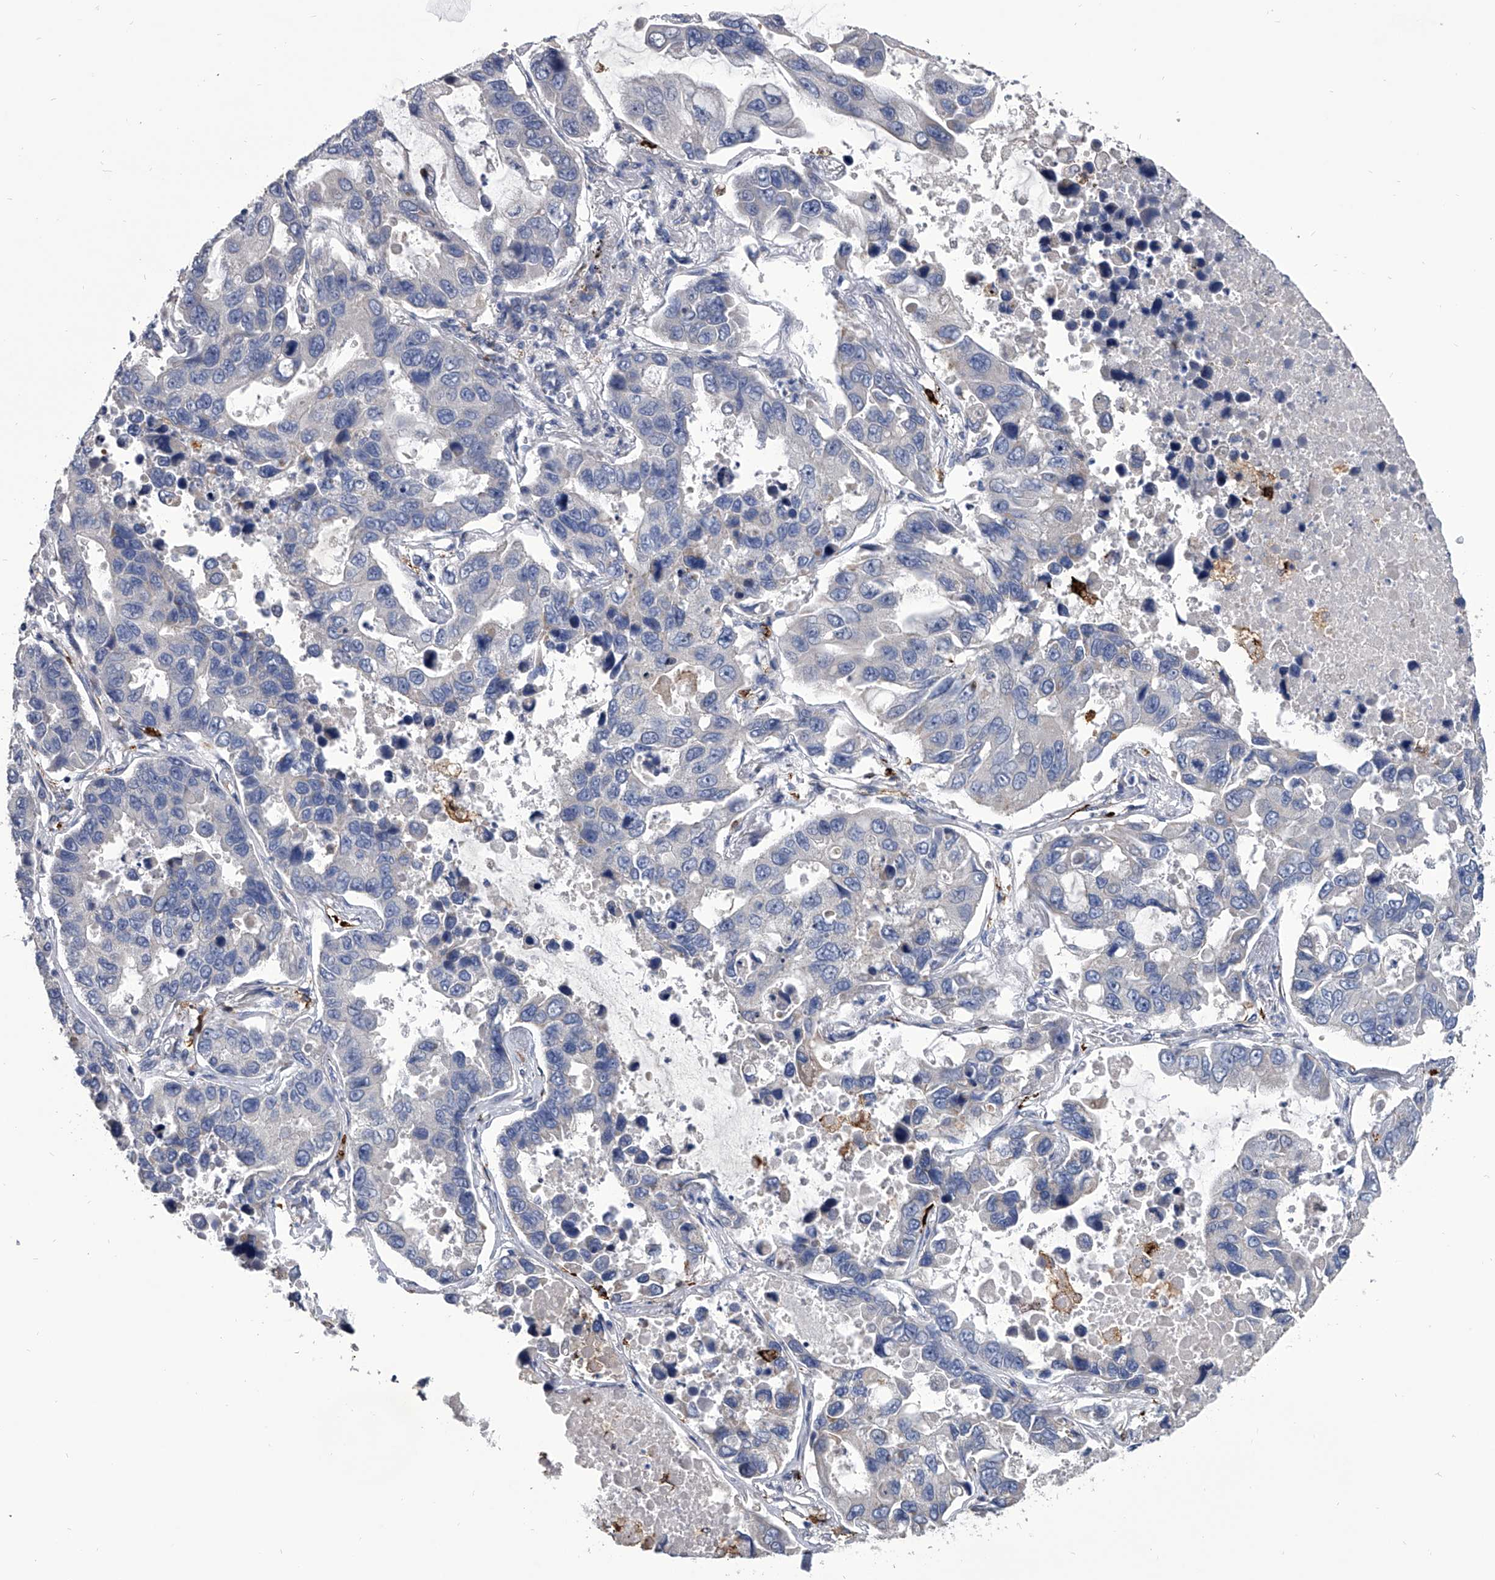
{"staining": {"intensity": "negative", "quantity": "none", "location": "none"}, "tissue": "lung cancer", "cell_type": "Tumor cells", "image_type": "cancer", "snomed": [{"axis": "morphology", "description": "Adenocarcinoma, NOS"}, {"axis": "topography", "description": "Lung"}], "caption": "Immunohistochemistry (IHC) of adenocarcinoma (lung) shows no expression in tumor cells.", "gene": "SPP1", "patient": {"sex": "male", "age": 64}}